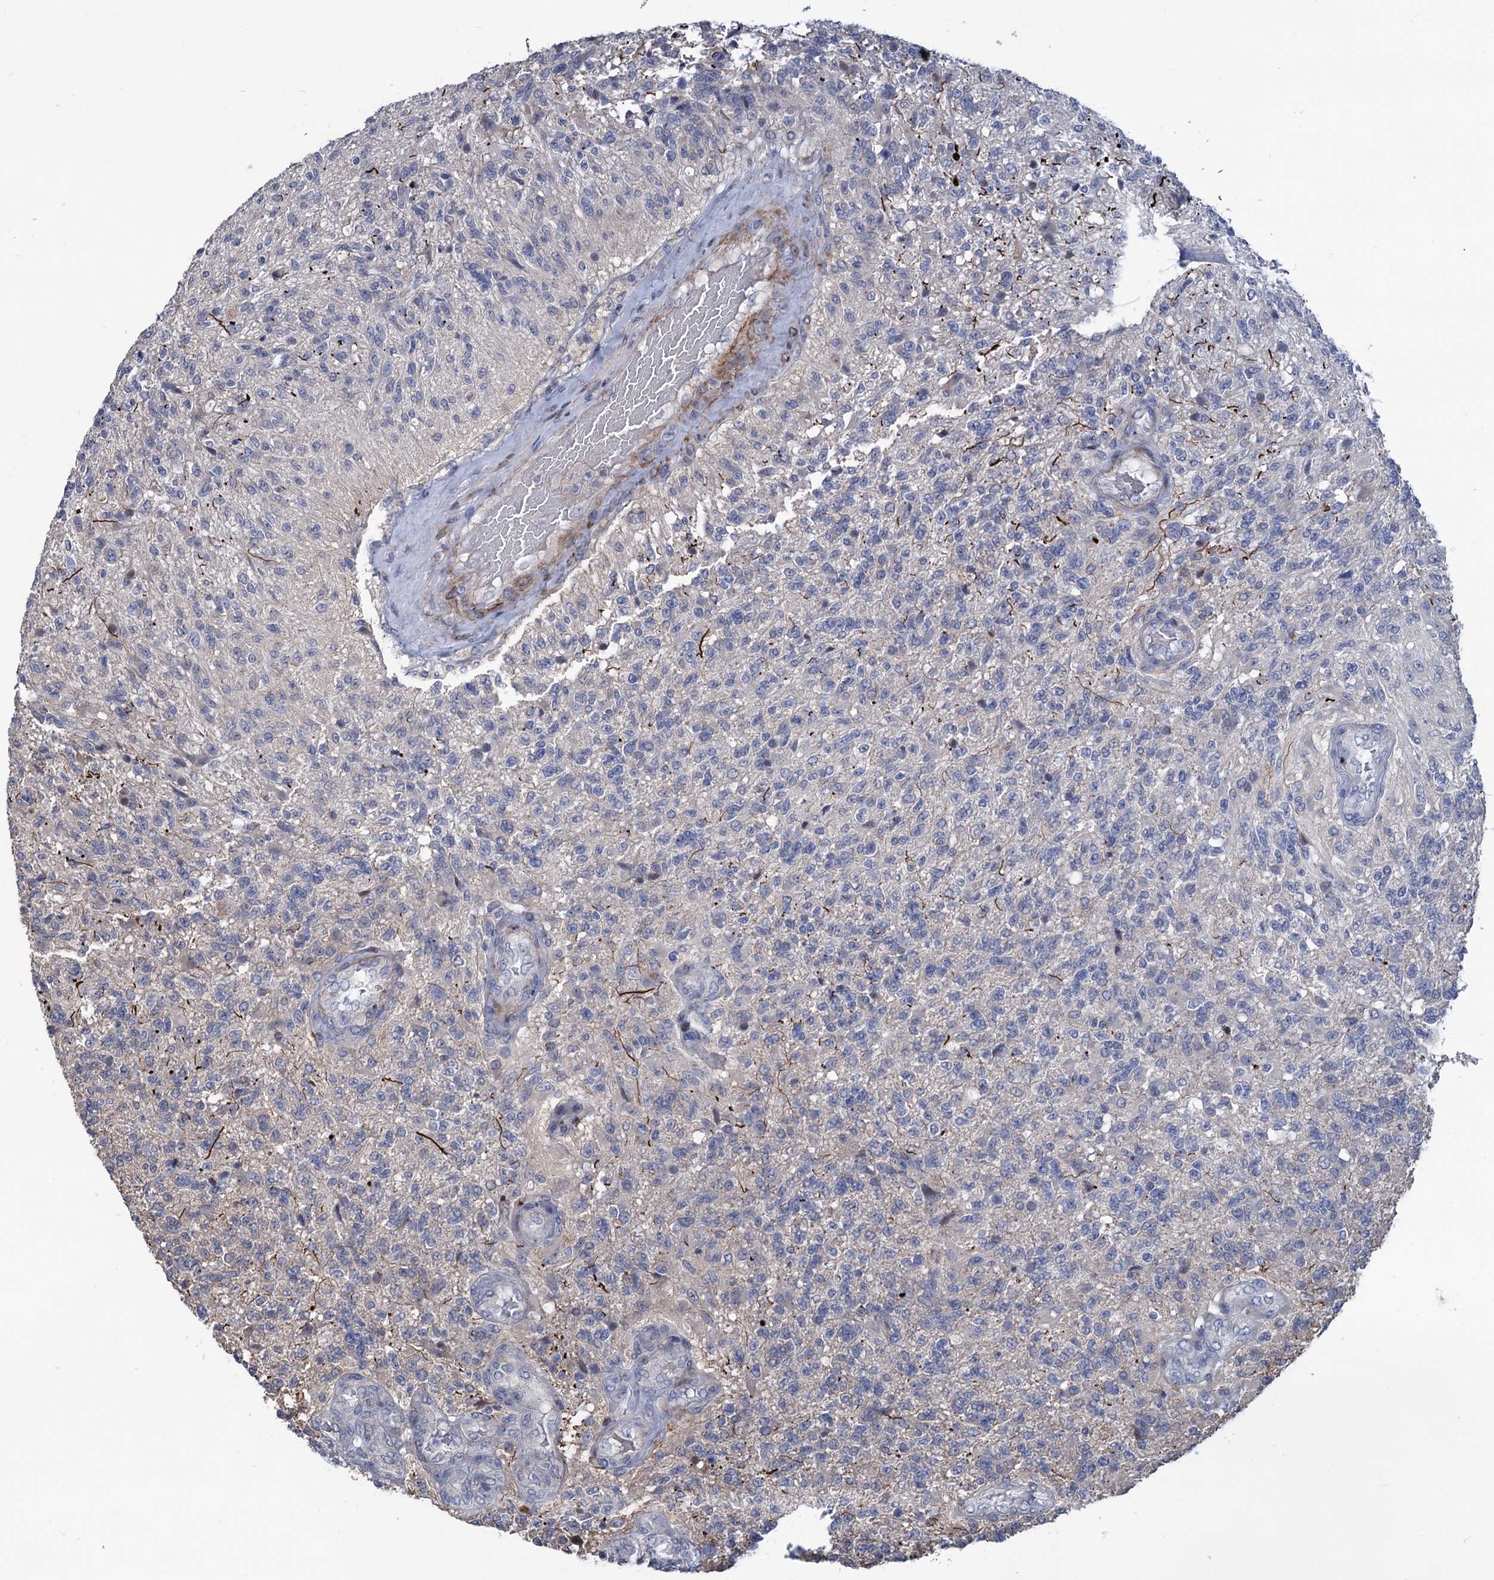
{"staining": {"intensity": "negative", "quantity": "none", "location": "none"}, "tissue": "glioma", "cell_type": "Tumor cells", "image_type": "cancer", "snomed": [{"axis": "morphology", "description": "Glioma, malignant, High grade"}, {"axis": "topography", "description": "Brain"}], "caption": "Image shows no significant protein positivity in tumor cells of glioma.", "gene": "ESYT3", "patient": {"sex": "male", "age": 56}}